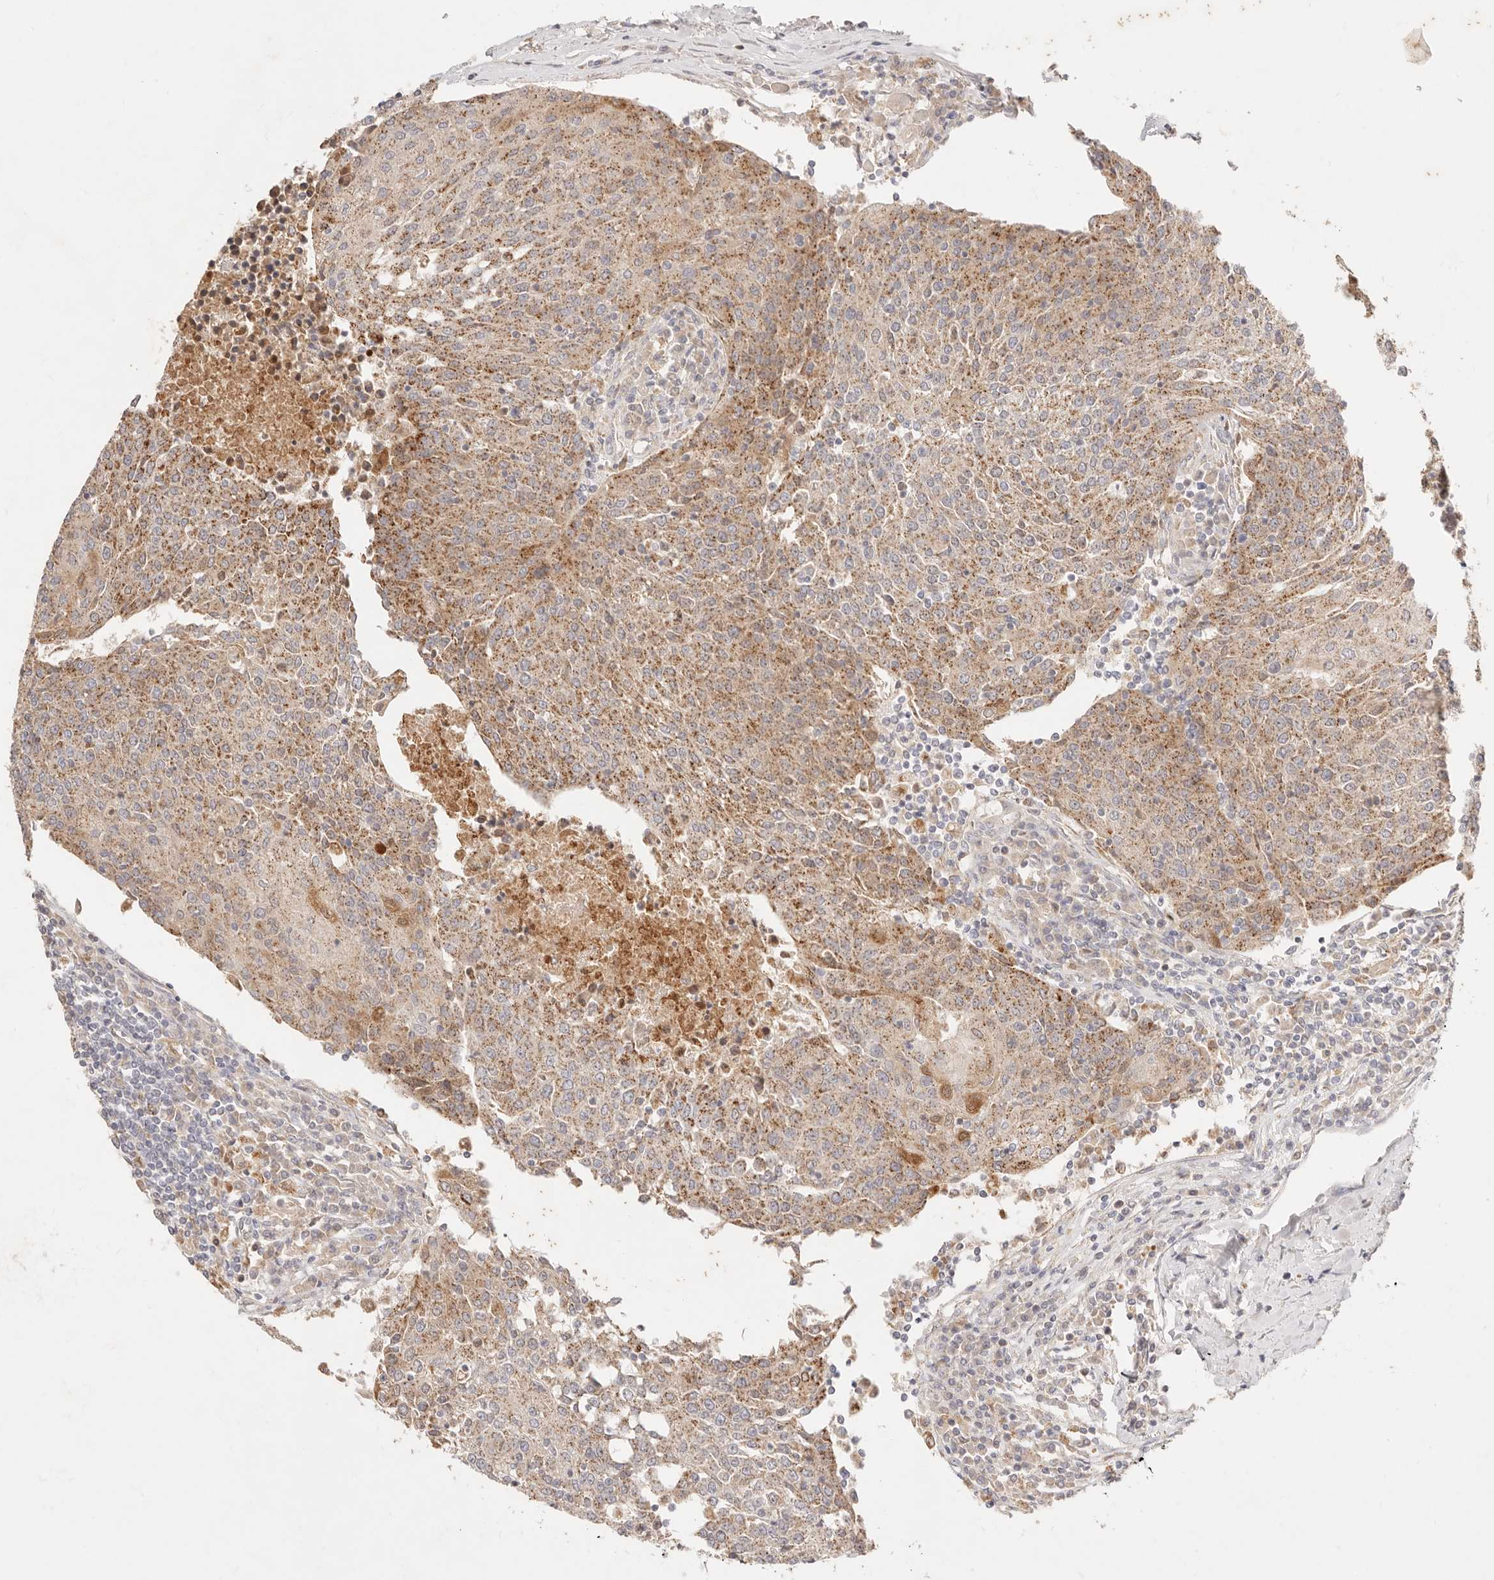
{"staining": {"intensity": "moderate", "quantity": ">75%", "location": "cytoplasmic/membranous"}, "tissue": "urothelial cancer", "cell_type": "Tumor cells", "image_type": "cancer", "snomed": [{"axis": "morphology", "description": "Urothelial carcinoma, High grade"}, {"axis": "topography", "description": "Urinary bladder"}], "caption": "A histopathology image of human urothelial carcinoma (high-grade) stained for a protein demonstrates moderate cytoplasmic/membranous brown staining in tumor cells. The staining was performed using DAB, with brown indicating positive protein expression. Nuclei are stained blue with hematoxylin.", "gene": "ACOX1", "patient": {"sex": "female", "age": 85}}